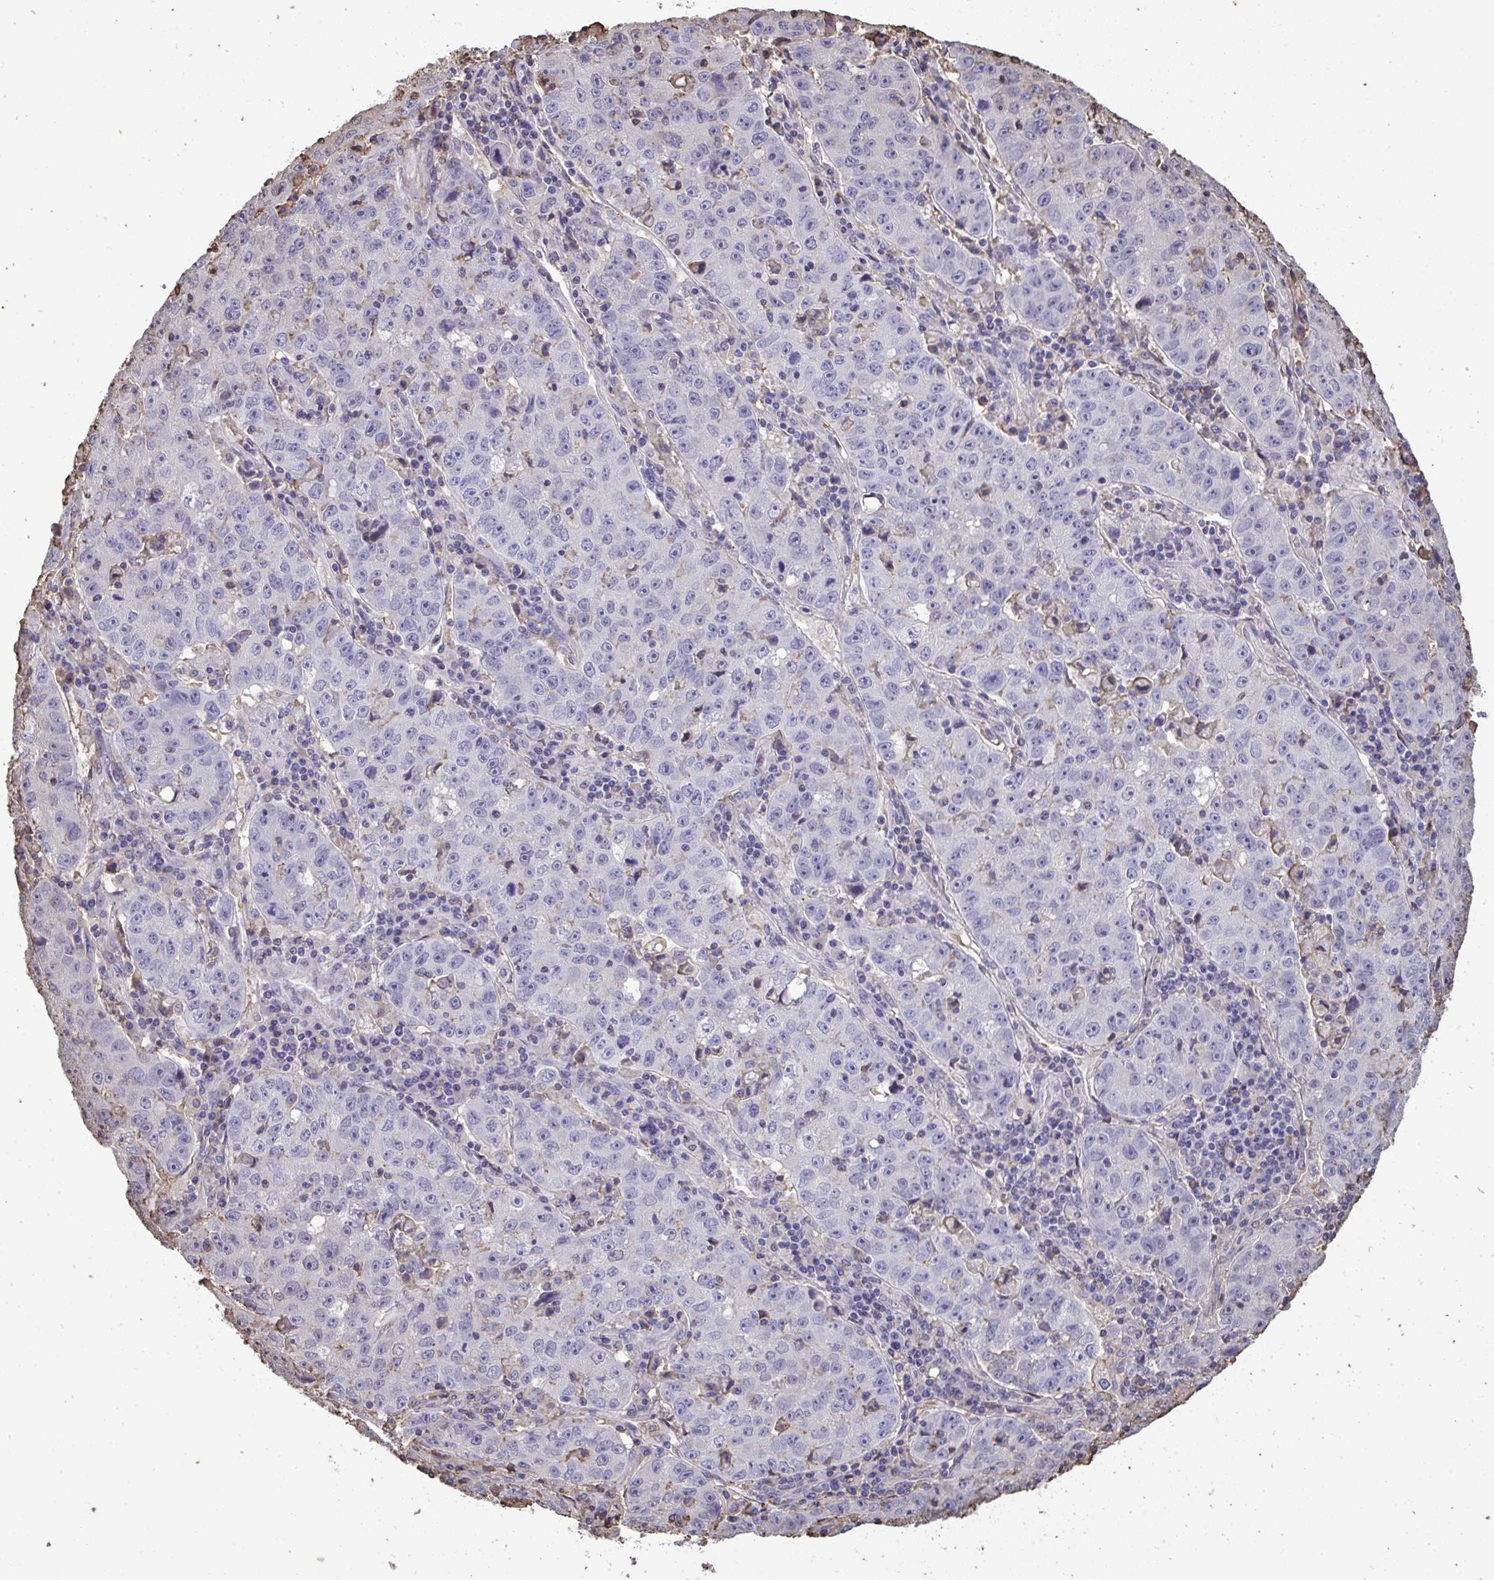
{"staining": {"intensity": "negative", "quantity": "none", "location": "none"}, "tissue": "lung cancer", "cell_type": "Tumor cells", "image_type": "cancer", "snomed": [{"axis": "morphology", "description": "Normal morphology"}, {"axis": "morphology", "description": "Adenocarcinoma, NOS"}, {"axis": "topography", "description": "Lymph node"}, {"axis": "topography", "description": "Lung"}], "caption": "Immunohistochemical staining of adenocarcinoma (lung) exhibits no significant positivity in tumor cells. The staining was performed using DAB (3,3'-diaminobenzidine) to visualize the protein expression in brown, while the nuclei were stained in blue with hematoxylin (Magnification: 20x).", "gene": "ANXA5", "patient": {"sex": "female", "age": 57}}